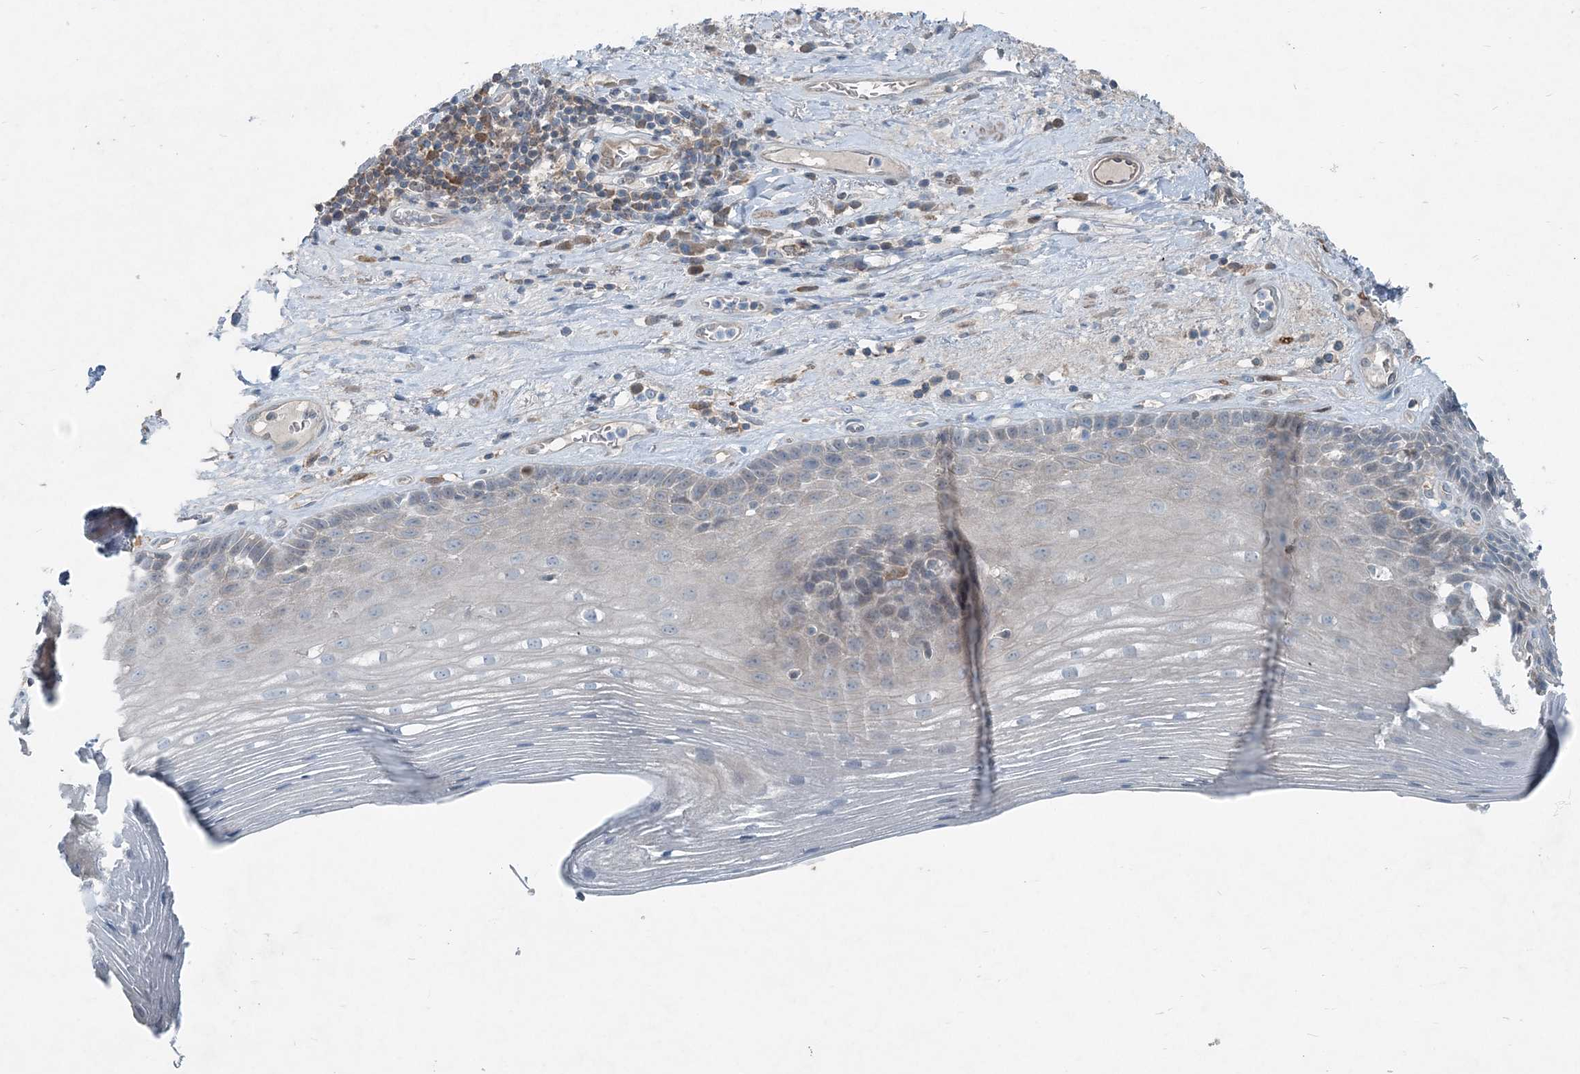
{"staining": {"intensity": "weak", "quantity": "<25%", "location": "cytoplasmic/membranous"}, "tissue": "esophagus", "cell_type": "Squamous epithelial cells", "image_type": "normal", "snomed": [{"axis": "morphology", "description": "Normal tissue, NOS"}, {"axis": "topography", "description": "Esophagus"}], "caption": "This is an immunohistochemistry (IHC) histopathology image of normal human esophagus. There is no expression in squamous epithelial cells.", "gene": "ARMH1", "patient": {"sex": "male", "age": 62}}